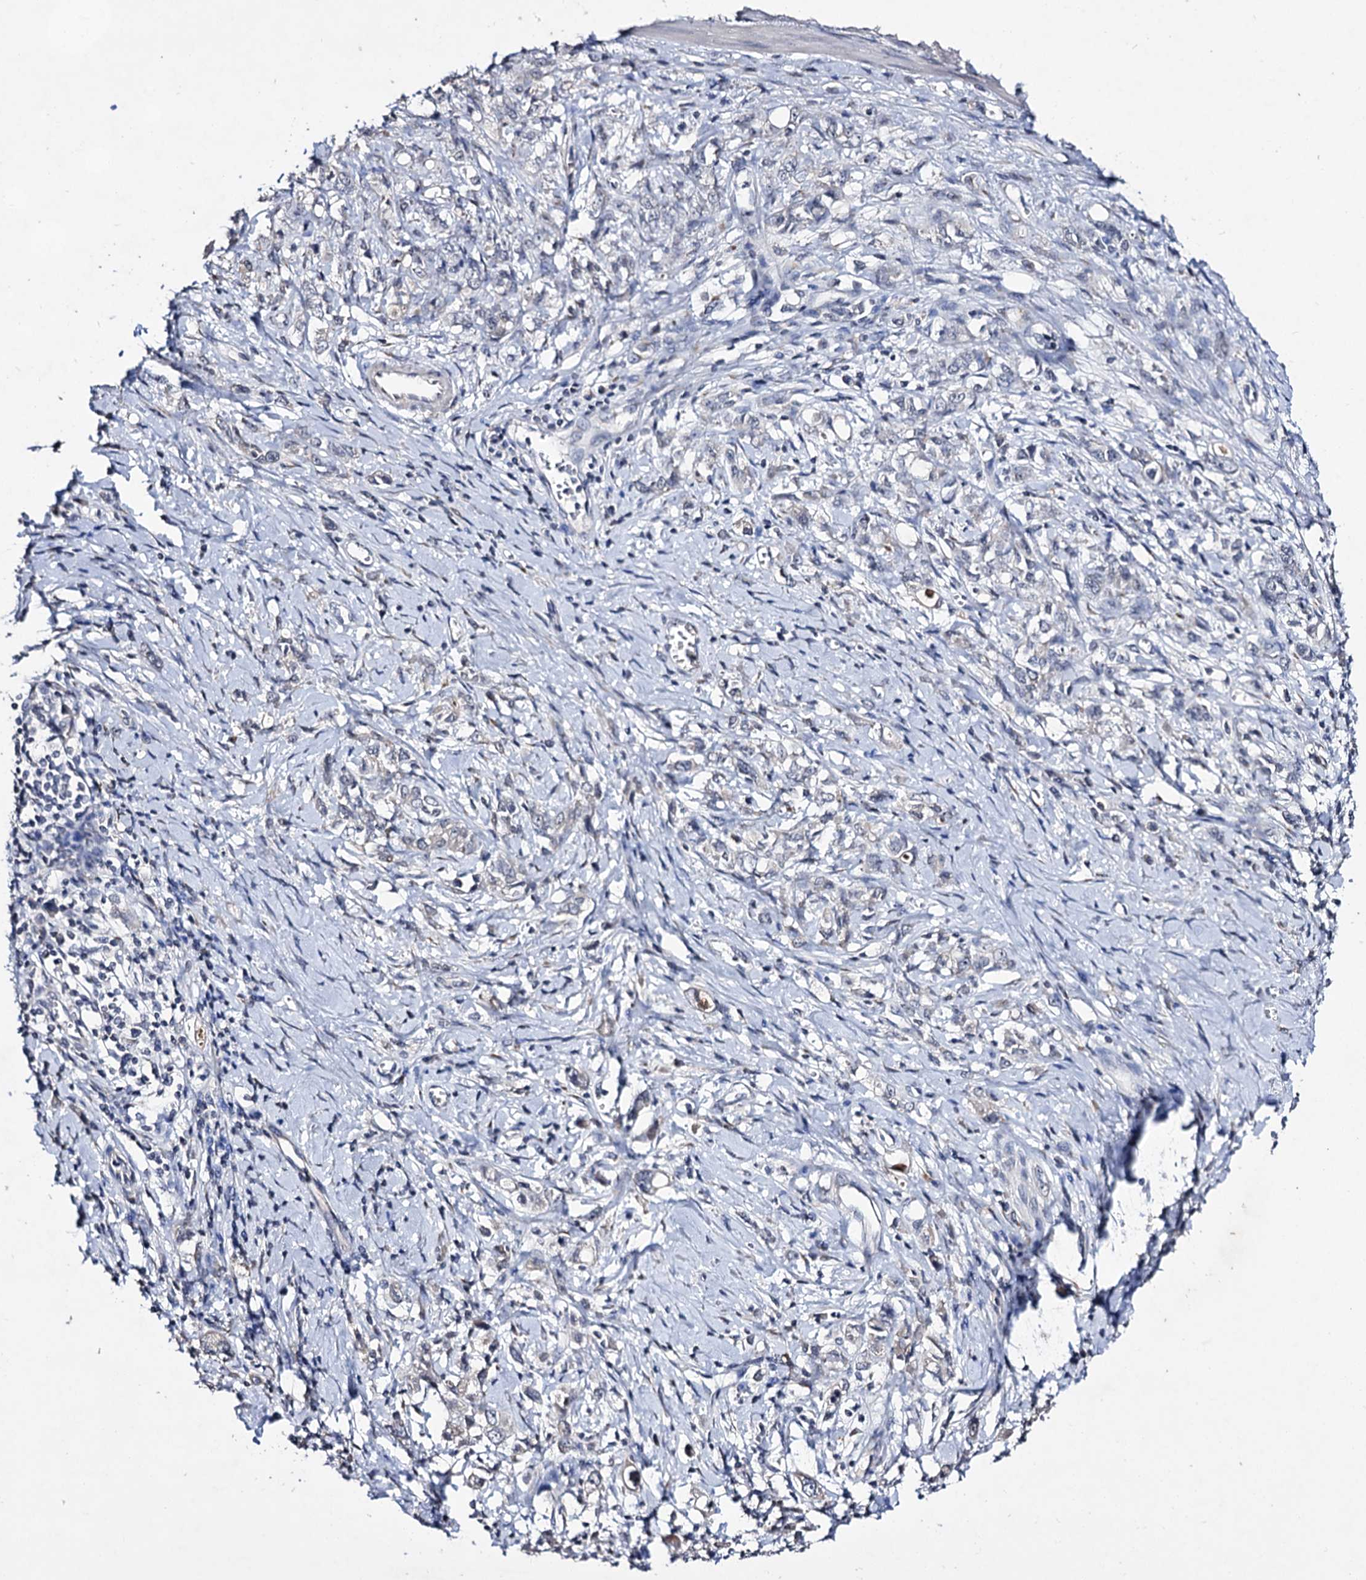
{"staining": {"intensity": "negative", "quantity": "none", "location": "none"}, "tissue": "stomach cancer", "cell_type": "Tumor cells", "image_type": "cancer", "snomed": [{"axis": "morphology", "description": "Adenocarcinoma, NOS"}, {"axis": "topography", "description": "Stomach"}], "caption": "There is no significant expression in tumor cells of stomach adenocarcinoma.", "gene": "PLIN1", "patient": {"sex": "female", "age": 76}}